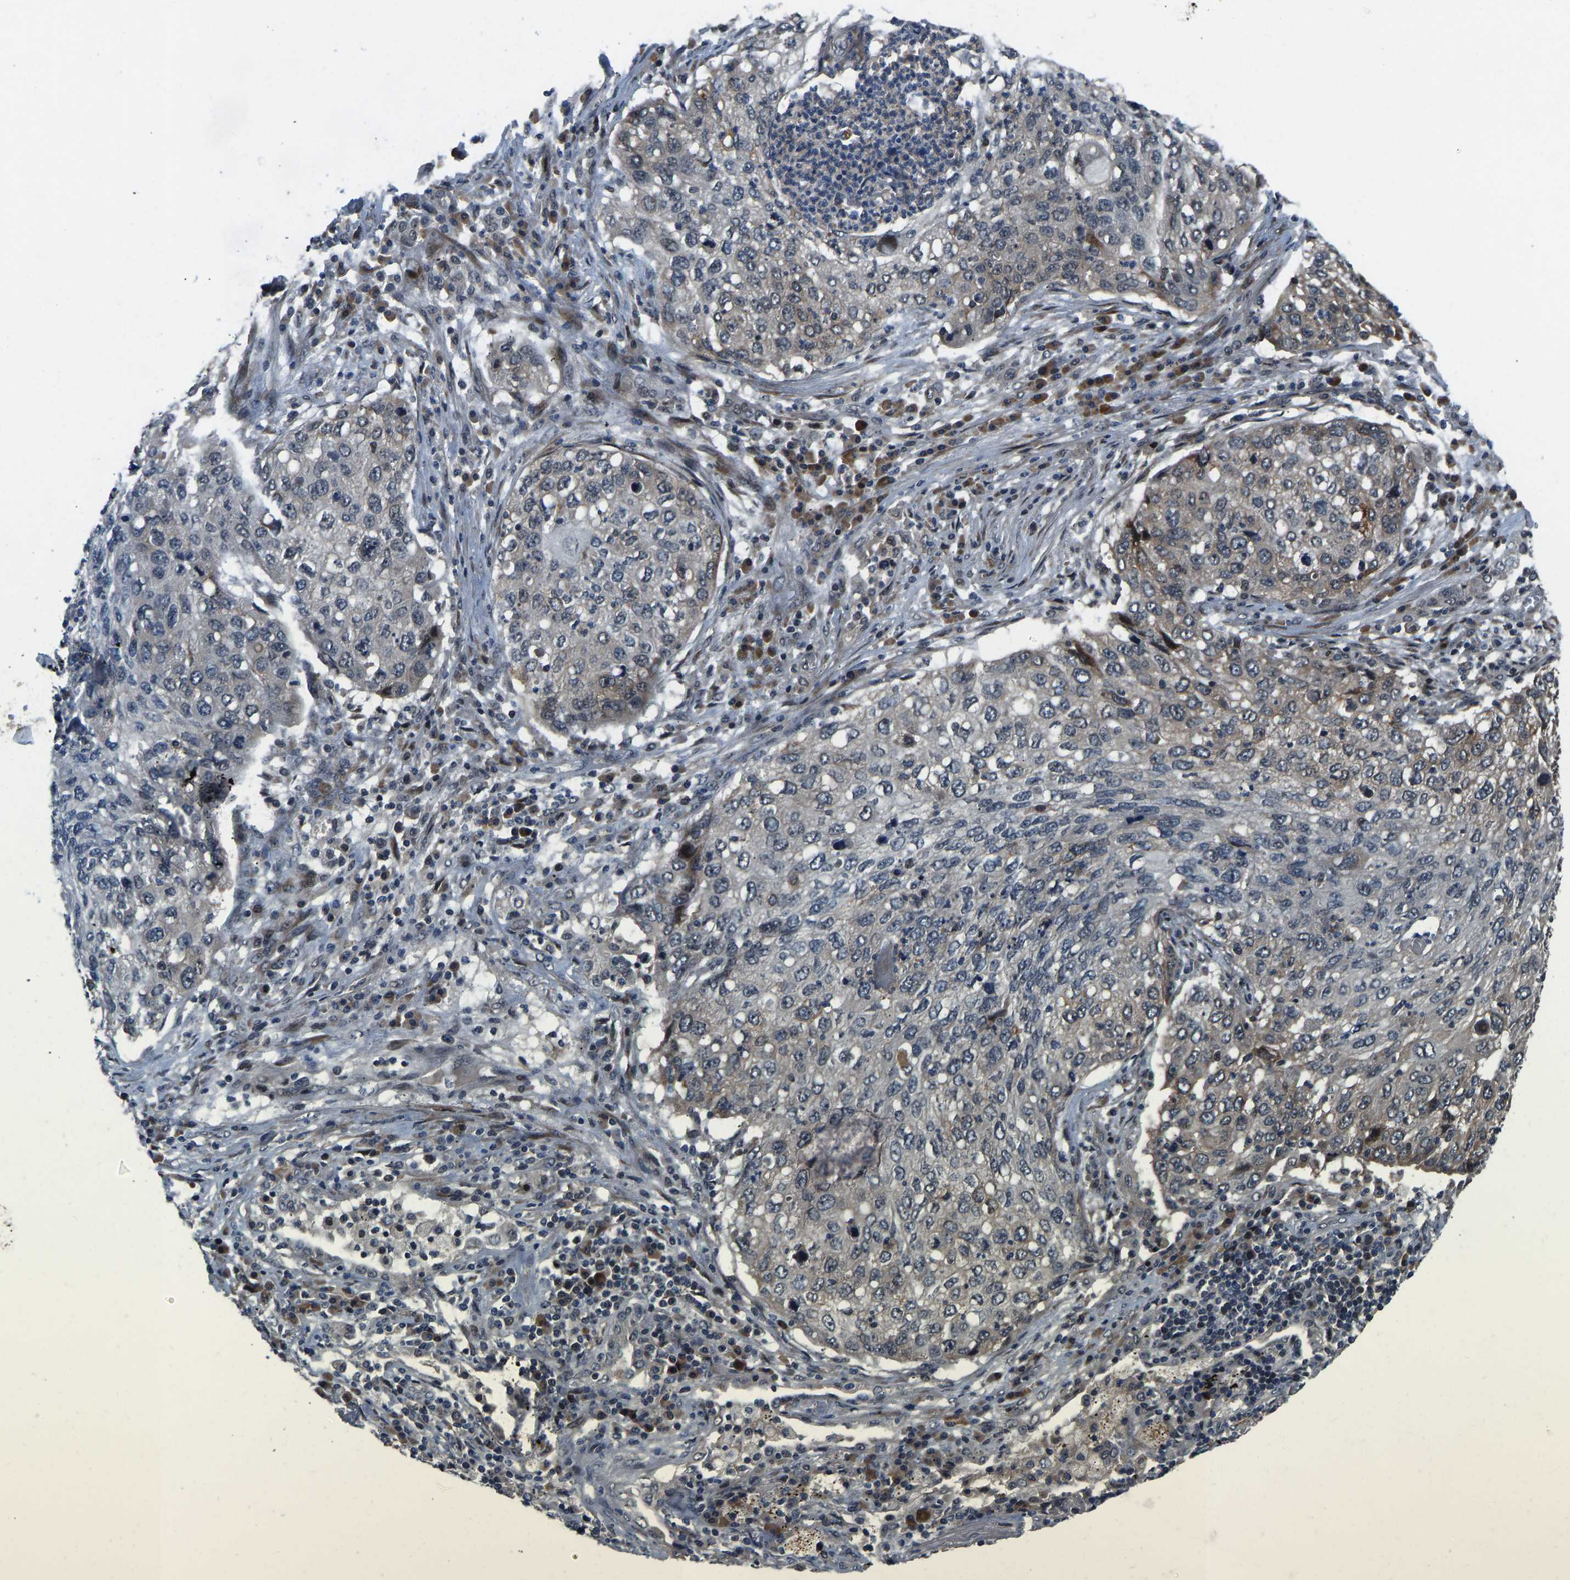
{"staining": {"intensity": "weak", "quantity": "25%-75%", "location": "cytoplasmic/membranous"}, "tissue": "lung cancer", "cell_type": "Tumor cells", "image_type": "cancer", "snomed": [{"axis": "morphology", "description": "Squamous cell carcinoma, NOS"}, {"axis": "topography", "description": "Lung"}], "caption": "High-power microscopy captured an immunohistochemistry micrograph of lung squamous cell carcinoma, revealing weak cytoplasmic/membranous staining in about 25%-75% of tumor cells.", "gene": "RLIM", "patient": {"sex": "female", "age": 63}}